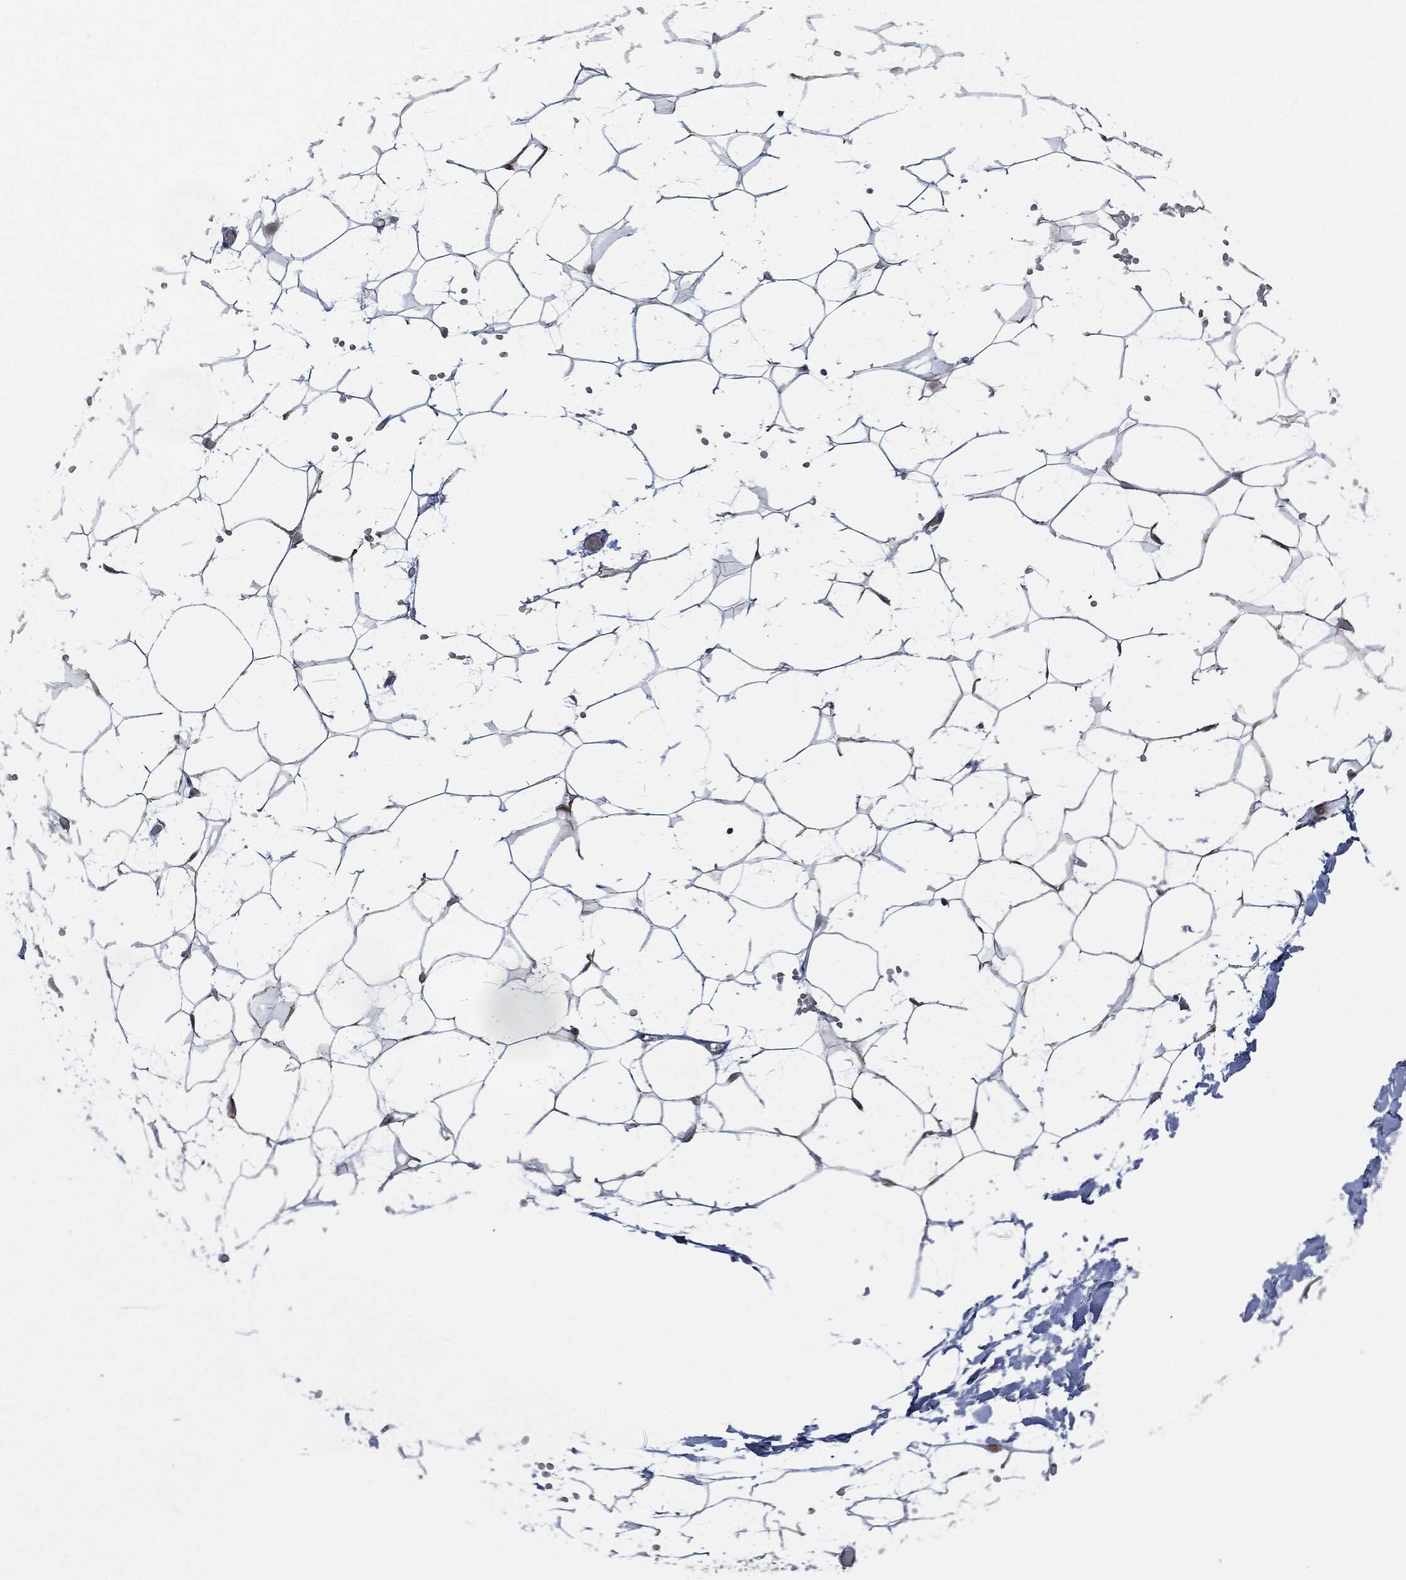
{"staining": {"intensity": "negative", "quantity": "none", "location": "none"}, "tissue": "adipose tissue", "cell_type": "Adipocytes", "image_type": "normal", "snomed": [{"axis": "morphology", "description": "Normal tissue, NOS"}, {"axis": "topography", "description": "Skin"}, {"axis": "topography", "description": "Peripheral nerve tissue"}], "caption": "Photomicrograph shows no protein expression in adipocytes of unremarkable adipose tissue.", "gene": "RNASEL", "patient": {"sex": "female", "age": 56}}